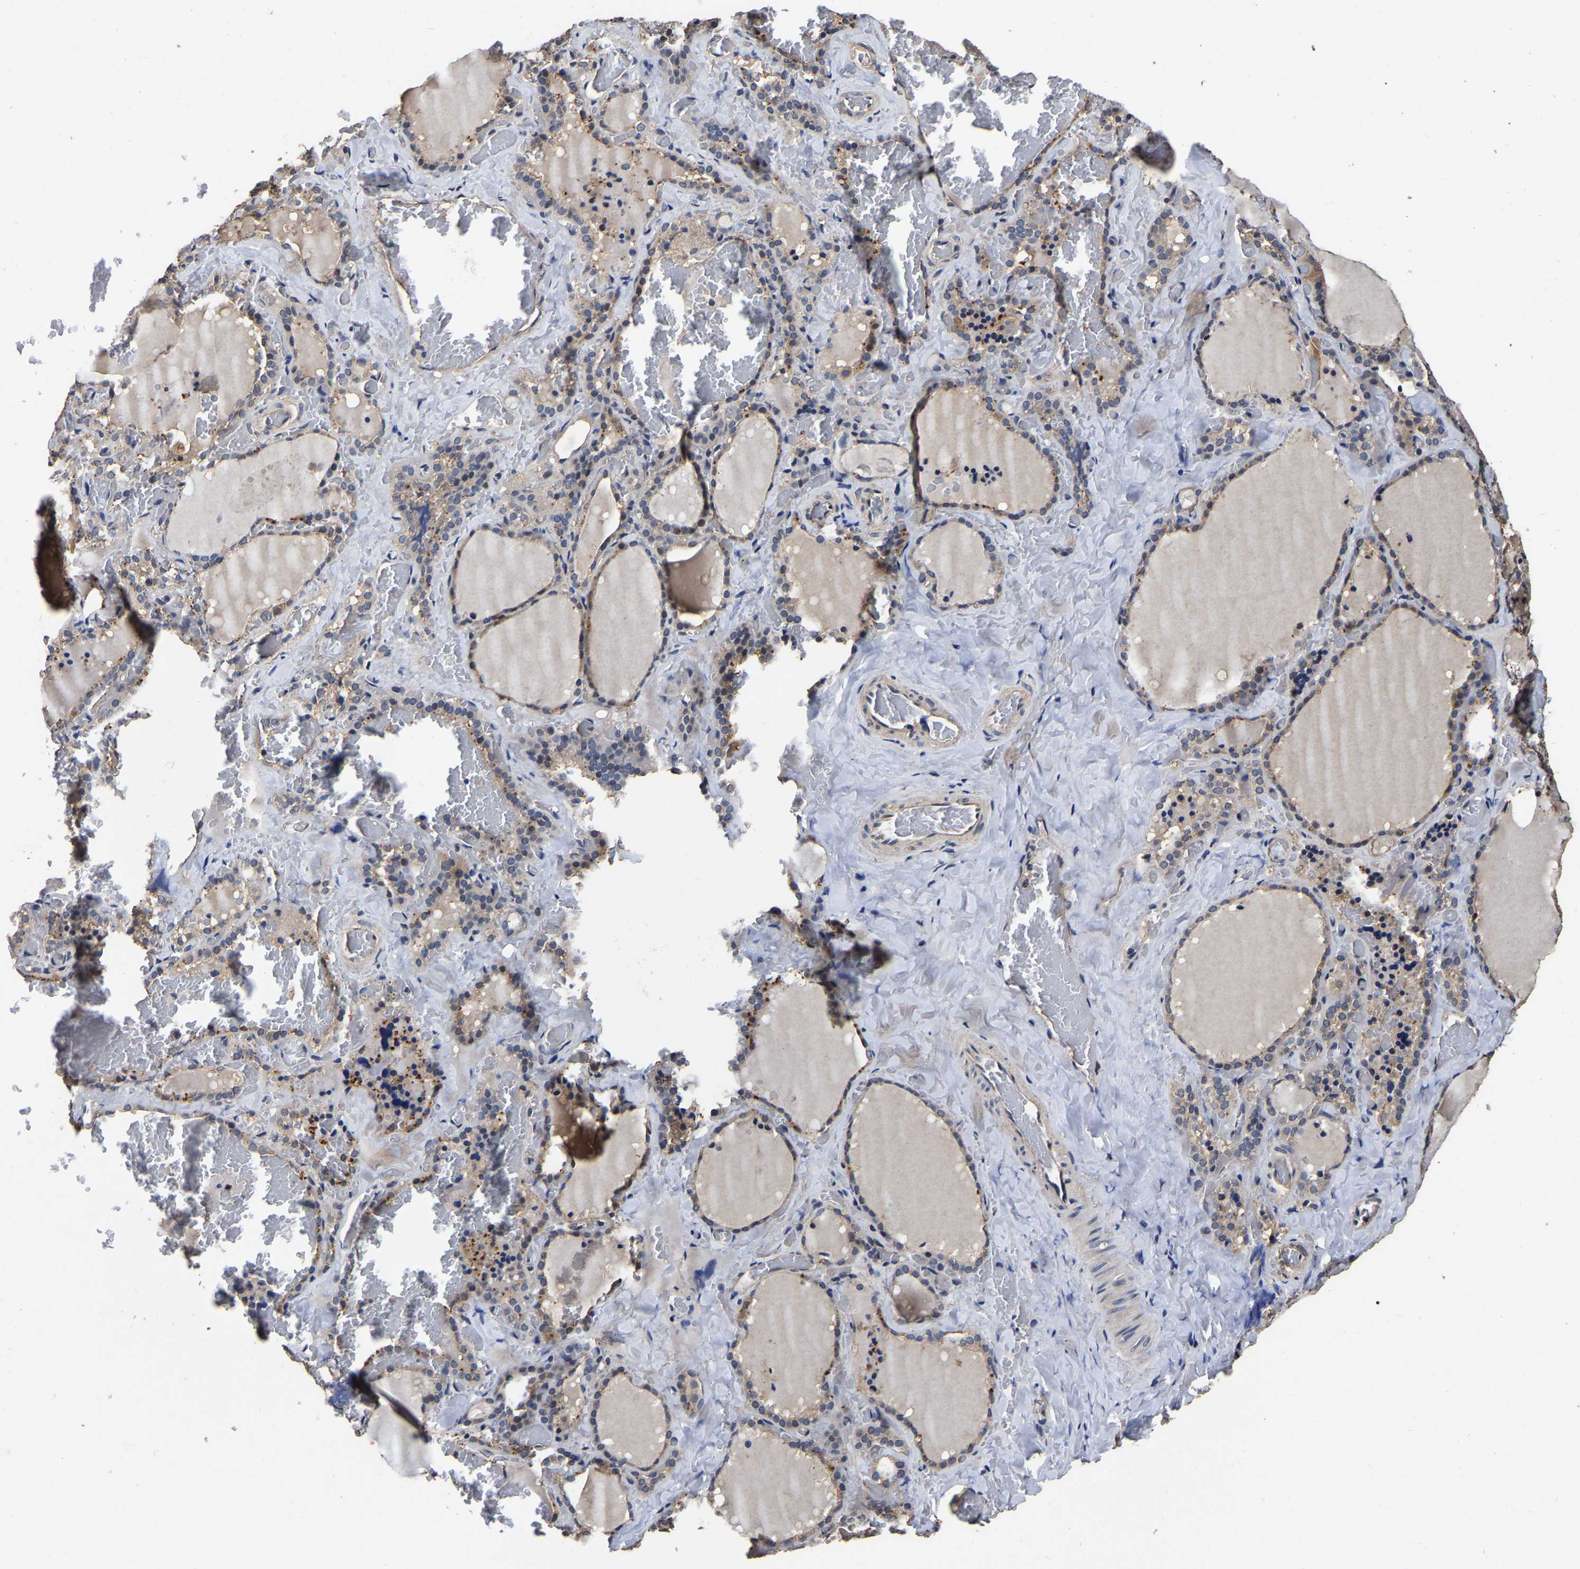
{"staining": {"intensity": "moderate", "quantity": ">75%", "location": "cytoplasmic/membranous"}, "tissue": "thyroid gland", "cell_type": "Glandular cells", "image_type": "normal", "snomed": [{"axis": "morphology", "description": "Normal tissue, NOS"}, {"axis": "topography", "description": "Thyroid gland"}], "caption": "IHC photomicrograph of benign thyroid gland: human thyroid gland stained using immunohistochemistry (IHC) reveals medium levels of moderate protein expression localized specifically in the cytoplasmic/membranous of glandular cells, appearing as a cytoplasmic/membranous brown color.", "gene": "STK32C", "patient": {"sex": "female", "age": 22}}